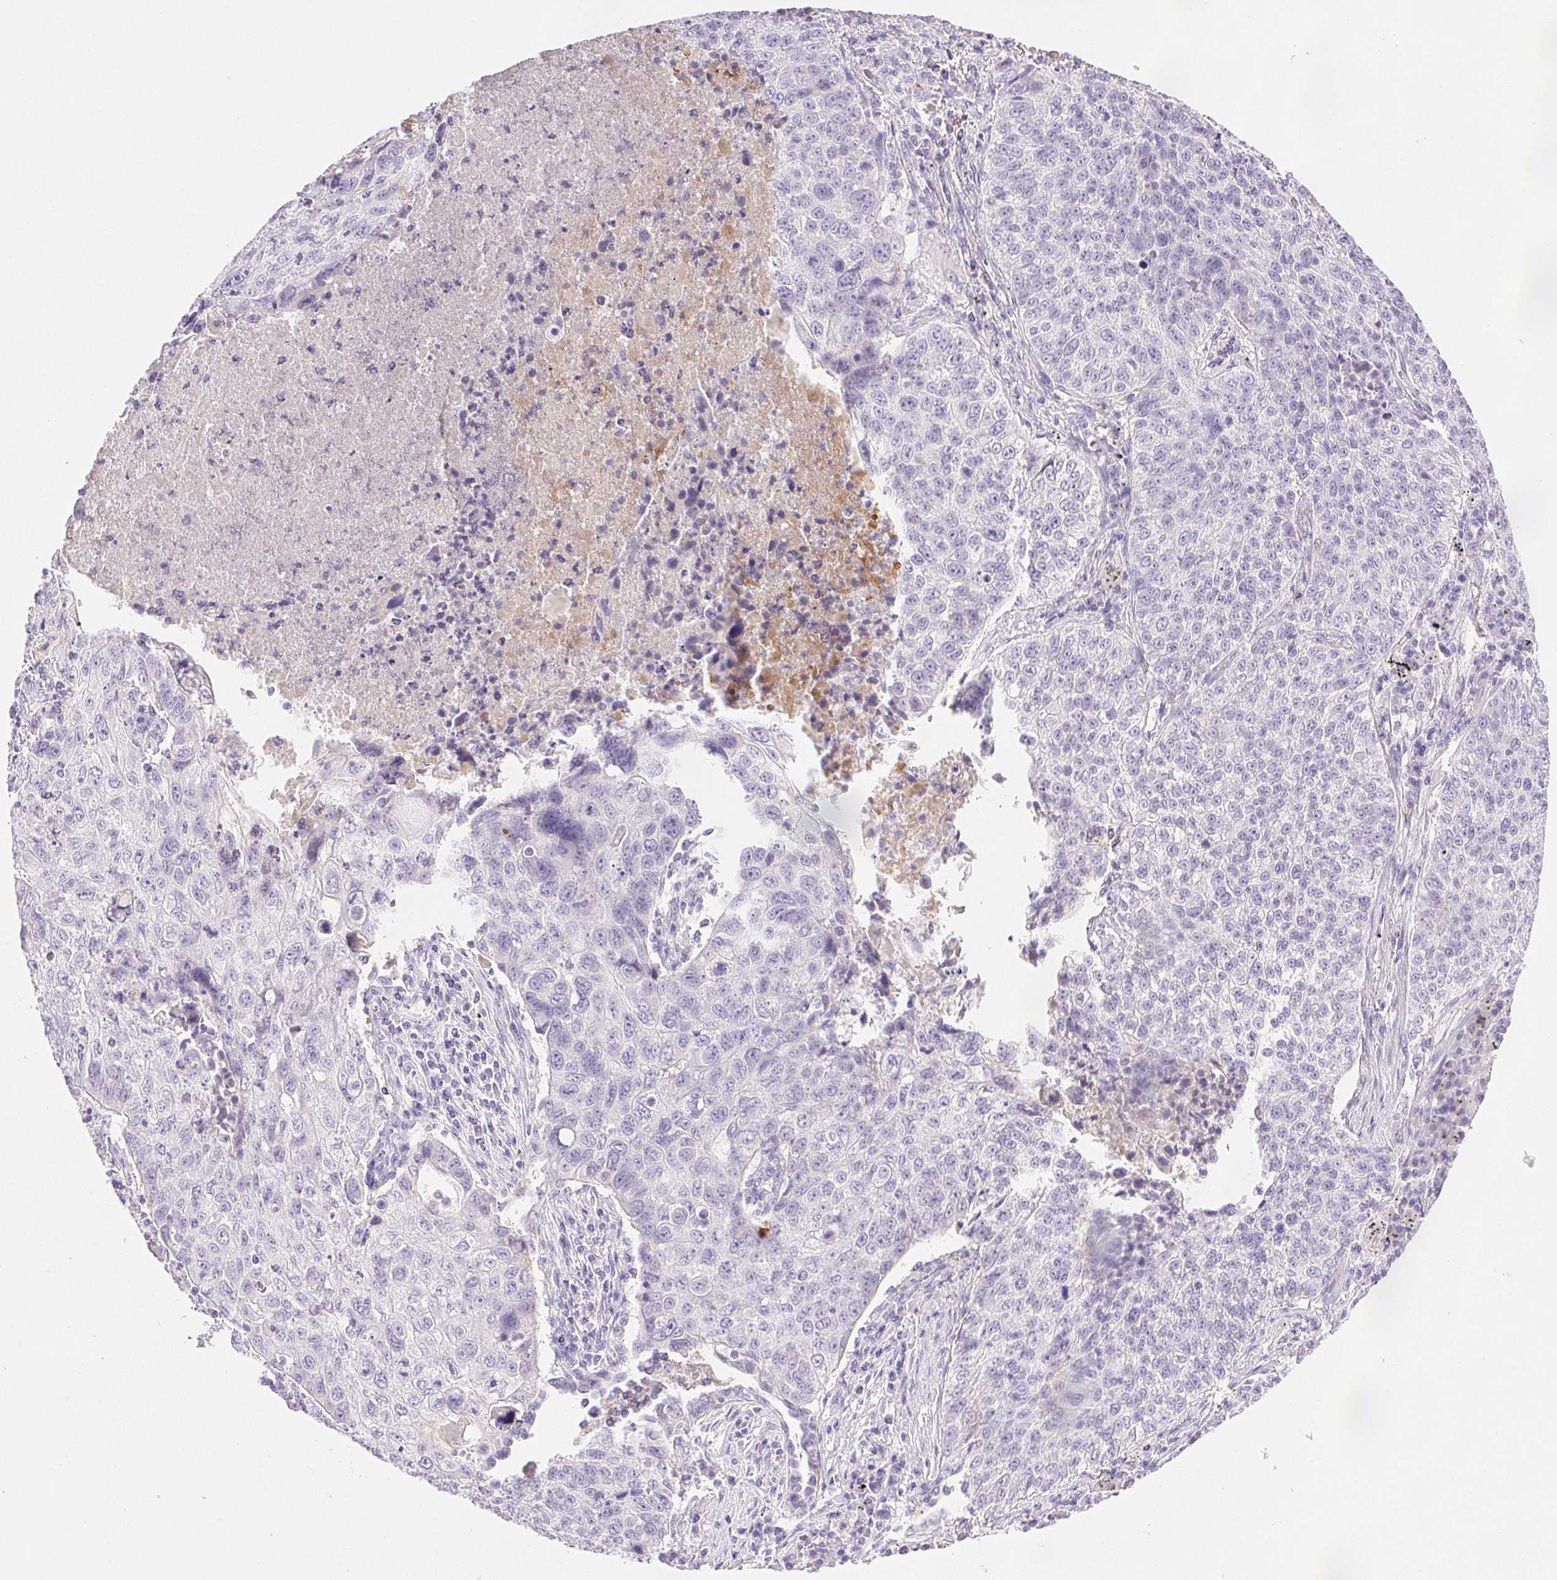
{"staining": {"intensity": "negative", "quantity": "none", "location": "none"}, "tissue": "lung cancer", "cell_type": "Tumor cells", "image_type": "cancer", "snomed": [{"axis": "morphology", "description": "Normal morphology"}, {"axis": "morphology", "description": "Aneuploidy"}, {"axis": "morphology", "description": "Squamous cell carcinoma, NOS"}, {"axis": "topography", "description": "Lymph node"}, {"axis": "topography", "description": "Lung"}], "caption": "An immunohistochemistry micrograph of lung cancer is shown. There is no staining in tumor cells of lung cancer.", "gene": "FGA", "patient": {"sex": "female", "age": 76}}